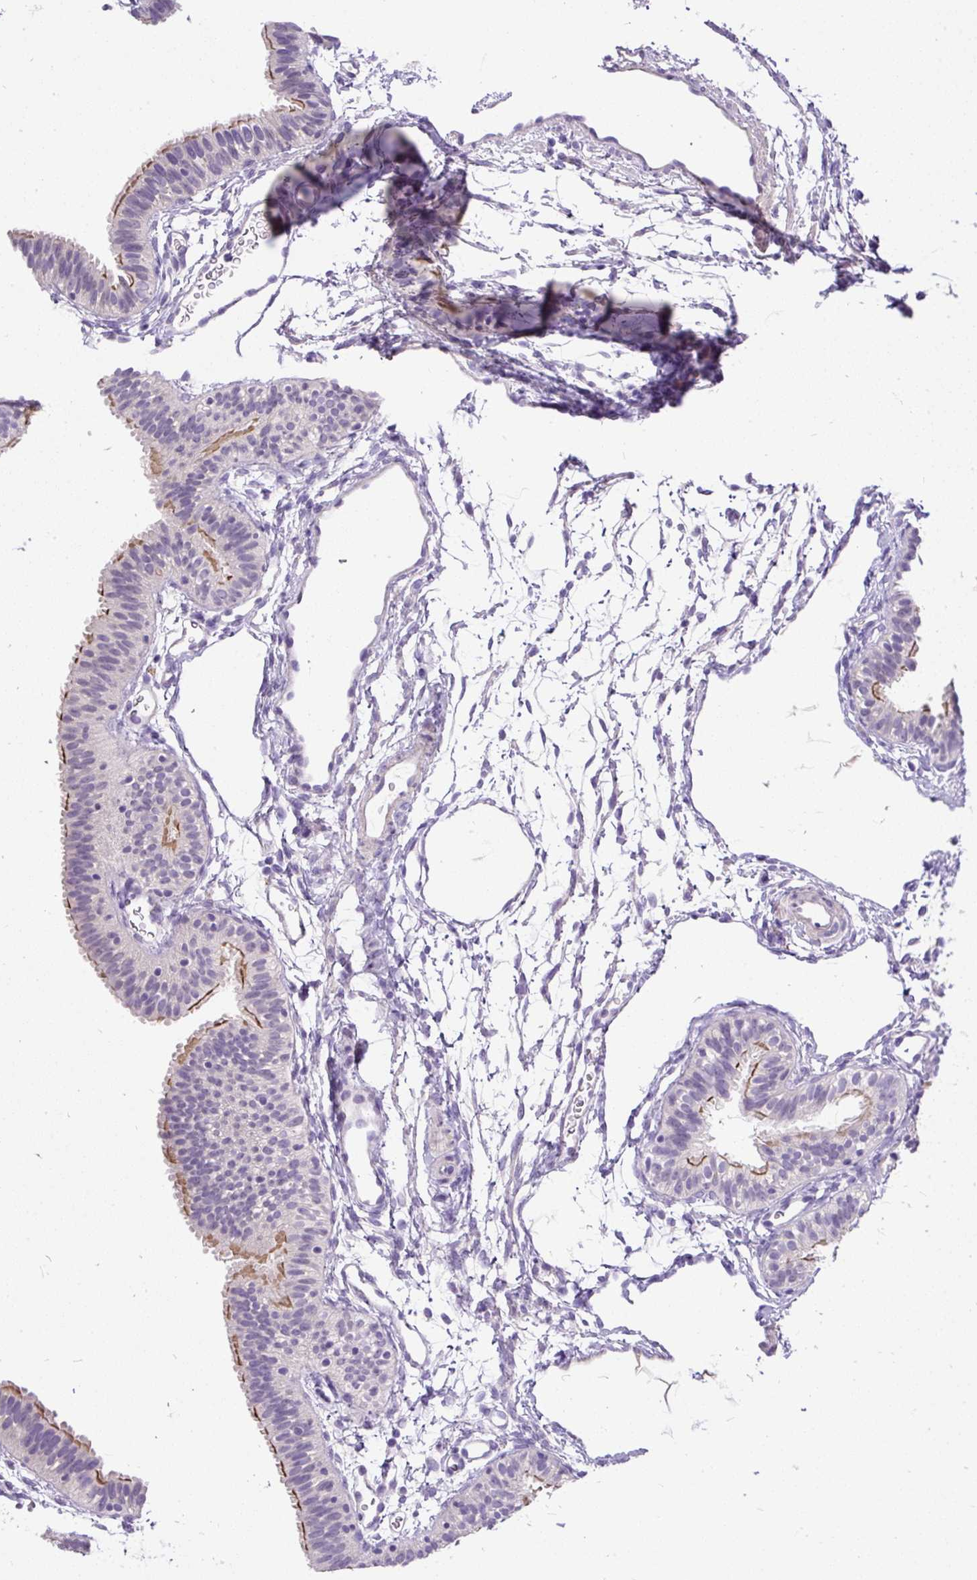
{"staining": {"intensity": "moderate", "quantity": "<25%", "location": "cytoplasmic/membranous"}, "tissue": "fallopian tube", "cell_type": "Glandular cells", "image_type": "normal", "snomed": [{"axis": "morphology", "description": "Normal tissue, NOS"}, {"axis": "topography", "description": "Fallopian tube"}], "caption": "This image displays immunohistochemistry staining of unremarkable fallopian tube, with low moderate cytoplasmic/membranous staining in about <25% of glandular cells.", "gene": "KRTAP20", "patient": {"sex": "female", "age": 35}}